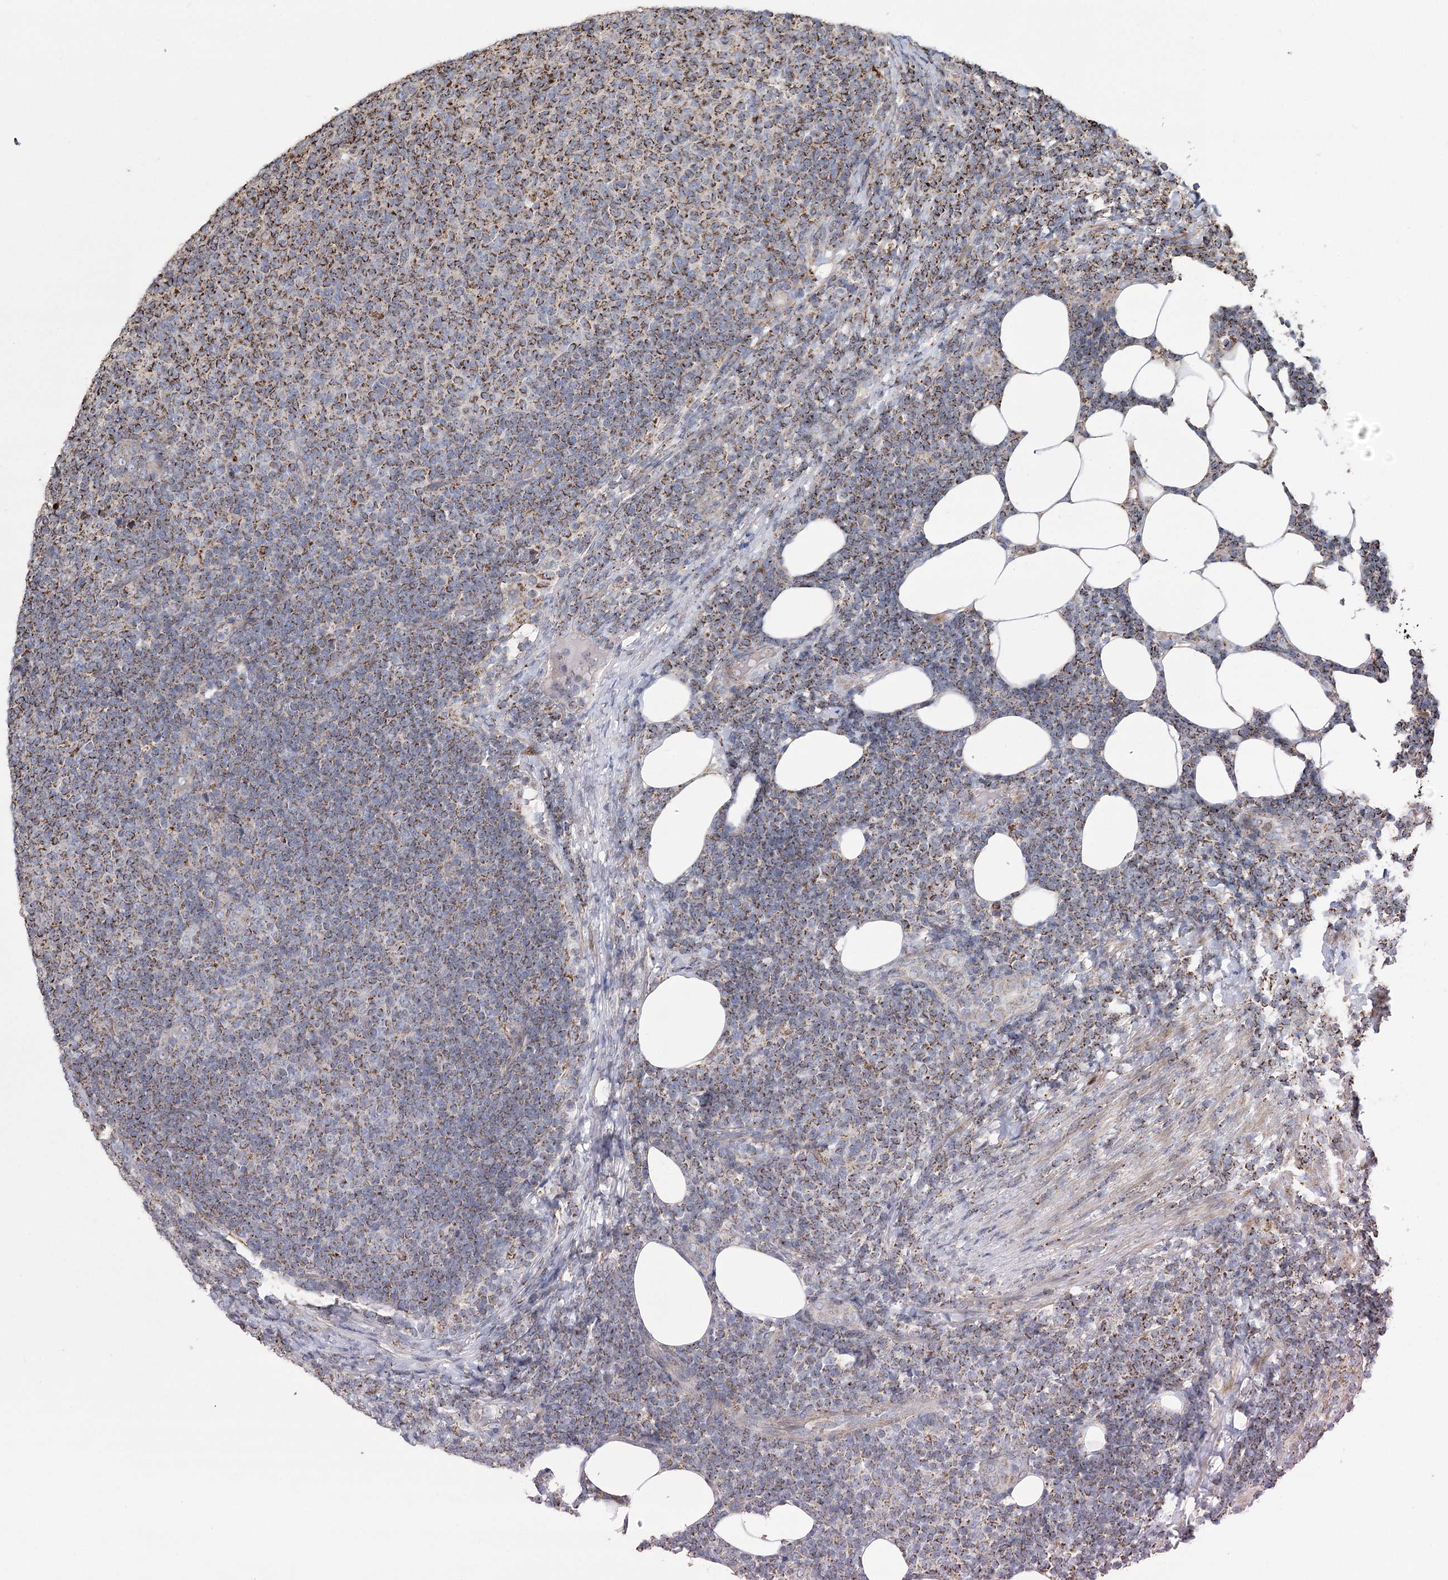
{"staining": {"intensity": "strong", "quantity": "25%-75%", "location": "cytoplasmic/membranous"}, "tissue": "lymphoma", "cell_type": "Tumor cells", "image_type": "cancer", "snomed": [{"axis": "morphology", "description": "Malignant lymphoma, non-Hodgkin's type, Low grade"}, {"axis": "topography", "description": "Lymph node"}], "caption": "Lymphoma stained with immunohistochemistry displays strong cytoplasmic/membranous positivity in about 25%-75% of tumor cells.", "gene": "RANBP3L", "patient": {"sex": "male", "age": 66}}